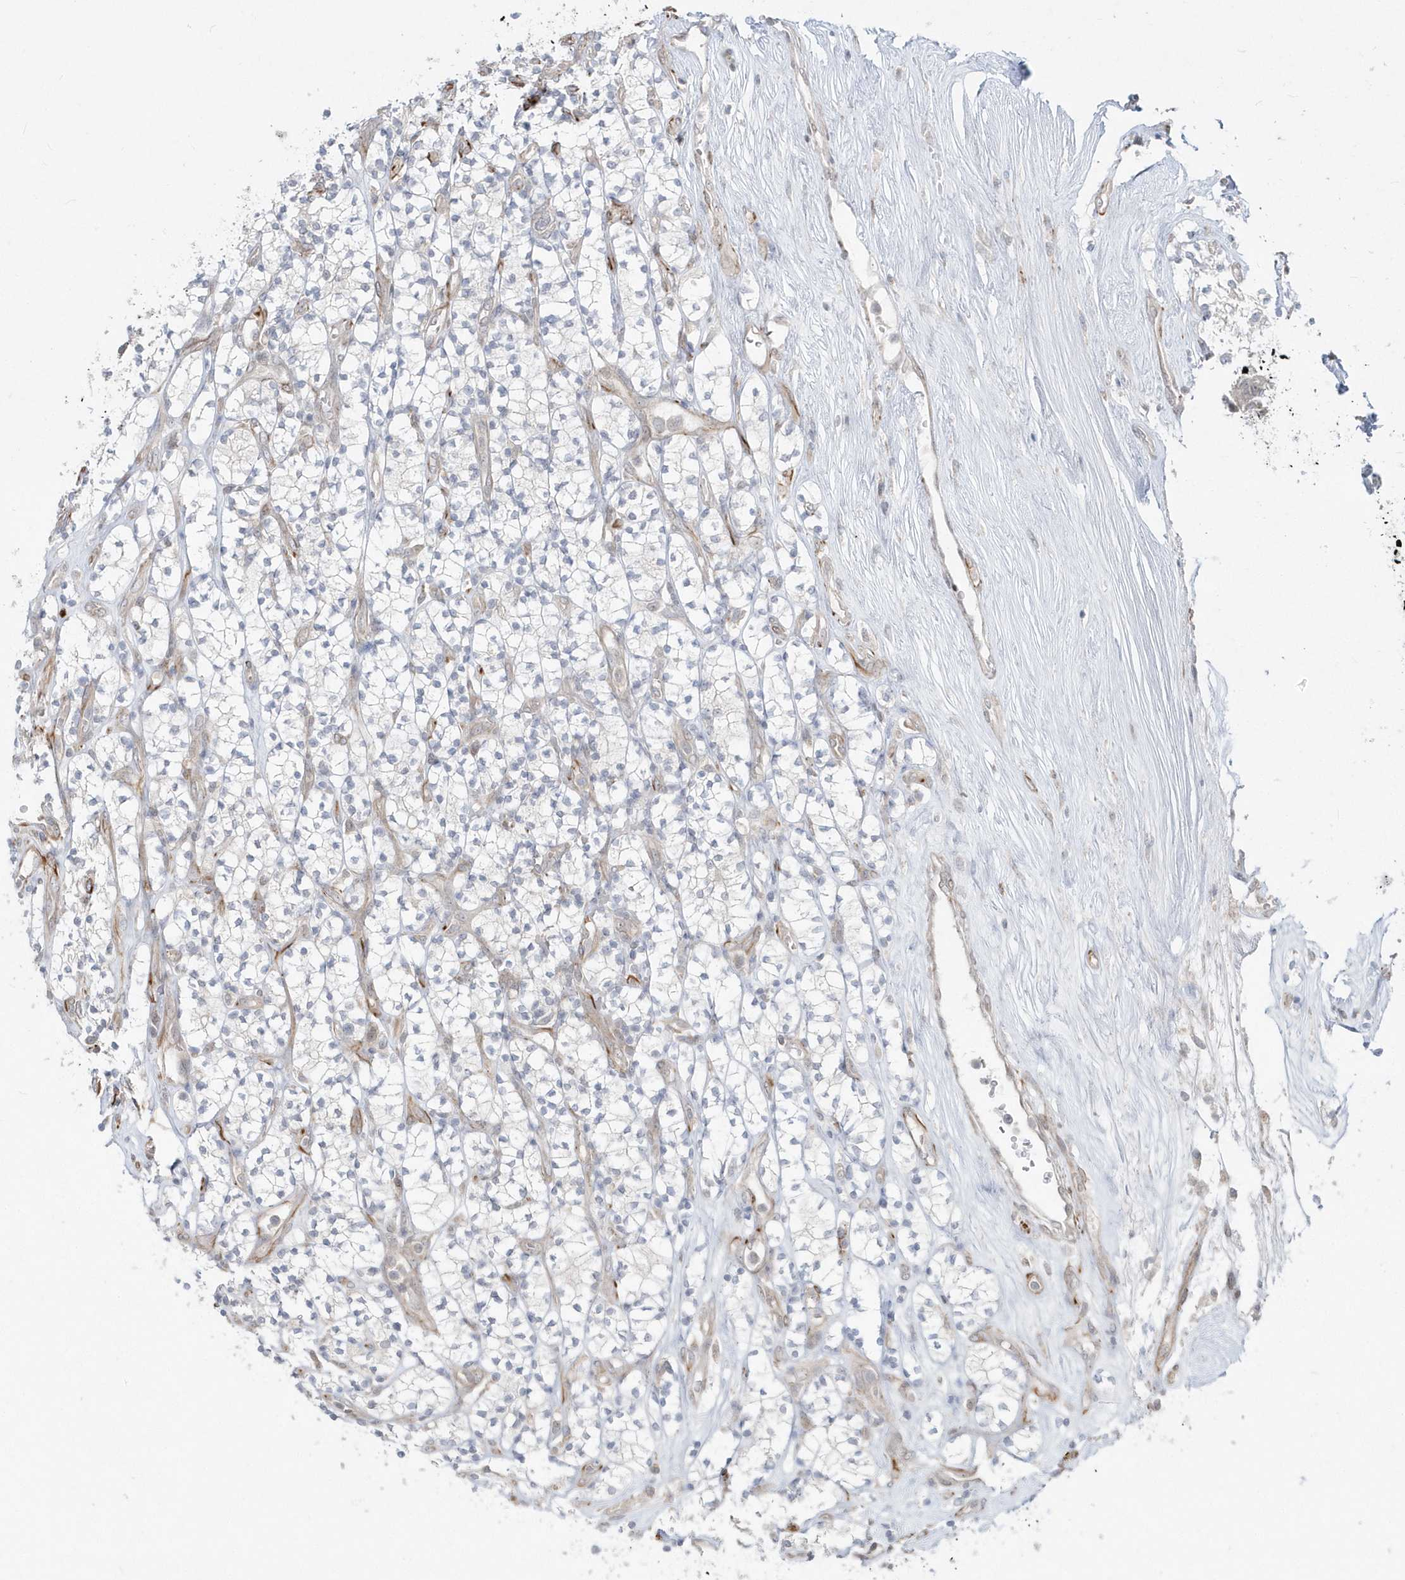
{"staining": {"intensity": "negative", "quantity": "none", "location": "none"}, "tissue": "renal cancer", "cell_type": "Tumor cells", "image_type": "cancer", "snomed": [{"axis": "morphology", "description": "Adenocarcinoma, NOS"}, {"axis": "topography", "description": "Kidney"}], "caption": "Tumor cells are negative for brown protein staining in renal cancer (adenocarcinoma).", "gene": "DHX57", "patient": {"sex": "male", "age": 77}}